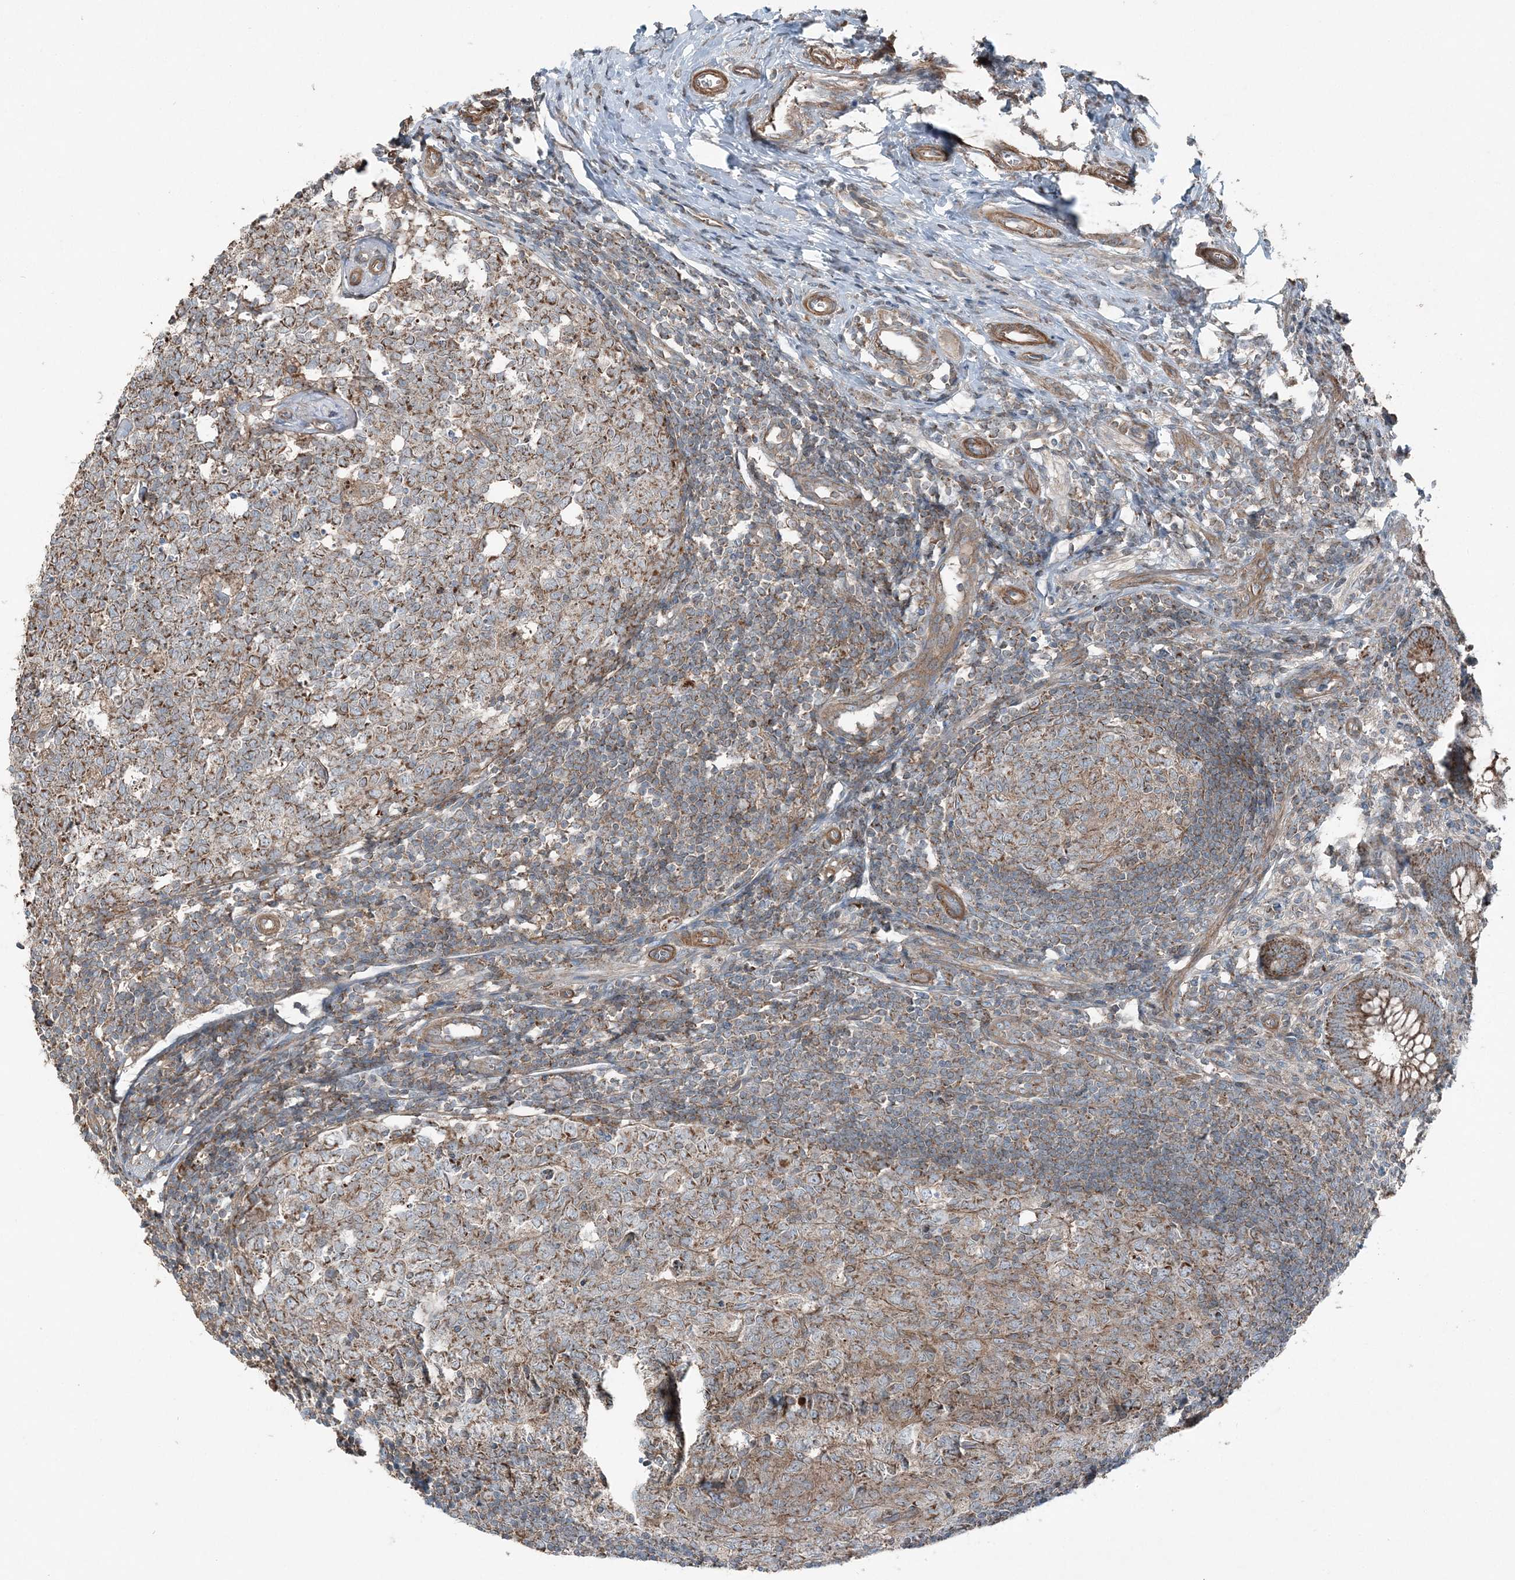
{"staining": {"intensity": "moderate", "quantity": ">75%", "location": "cytoplasmic/membranous"}, "tissue": "appendix", "cell_type": "Glandular cells", "image_type": "normal", "snomed": [{"axis": "morphology", "description": "Normal tissue, NOS"}, {"axis": "topography", "description": "Appendix"}], "caption": "A micrograph showing moderate cytoplasmic/membranous positivity in approximately >75% of glandular cells in benign appendix, as visualized by brown immunohistochemical staining.", "gene": "KY", "patient": {"sex": "male", "age": 14}}